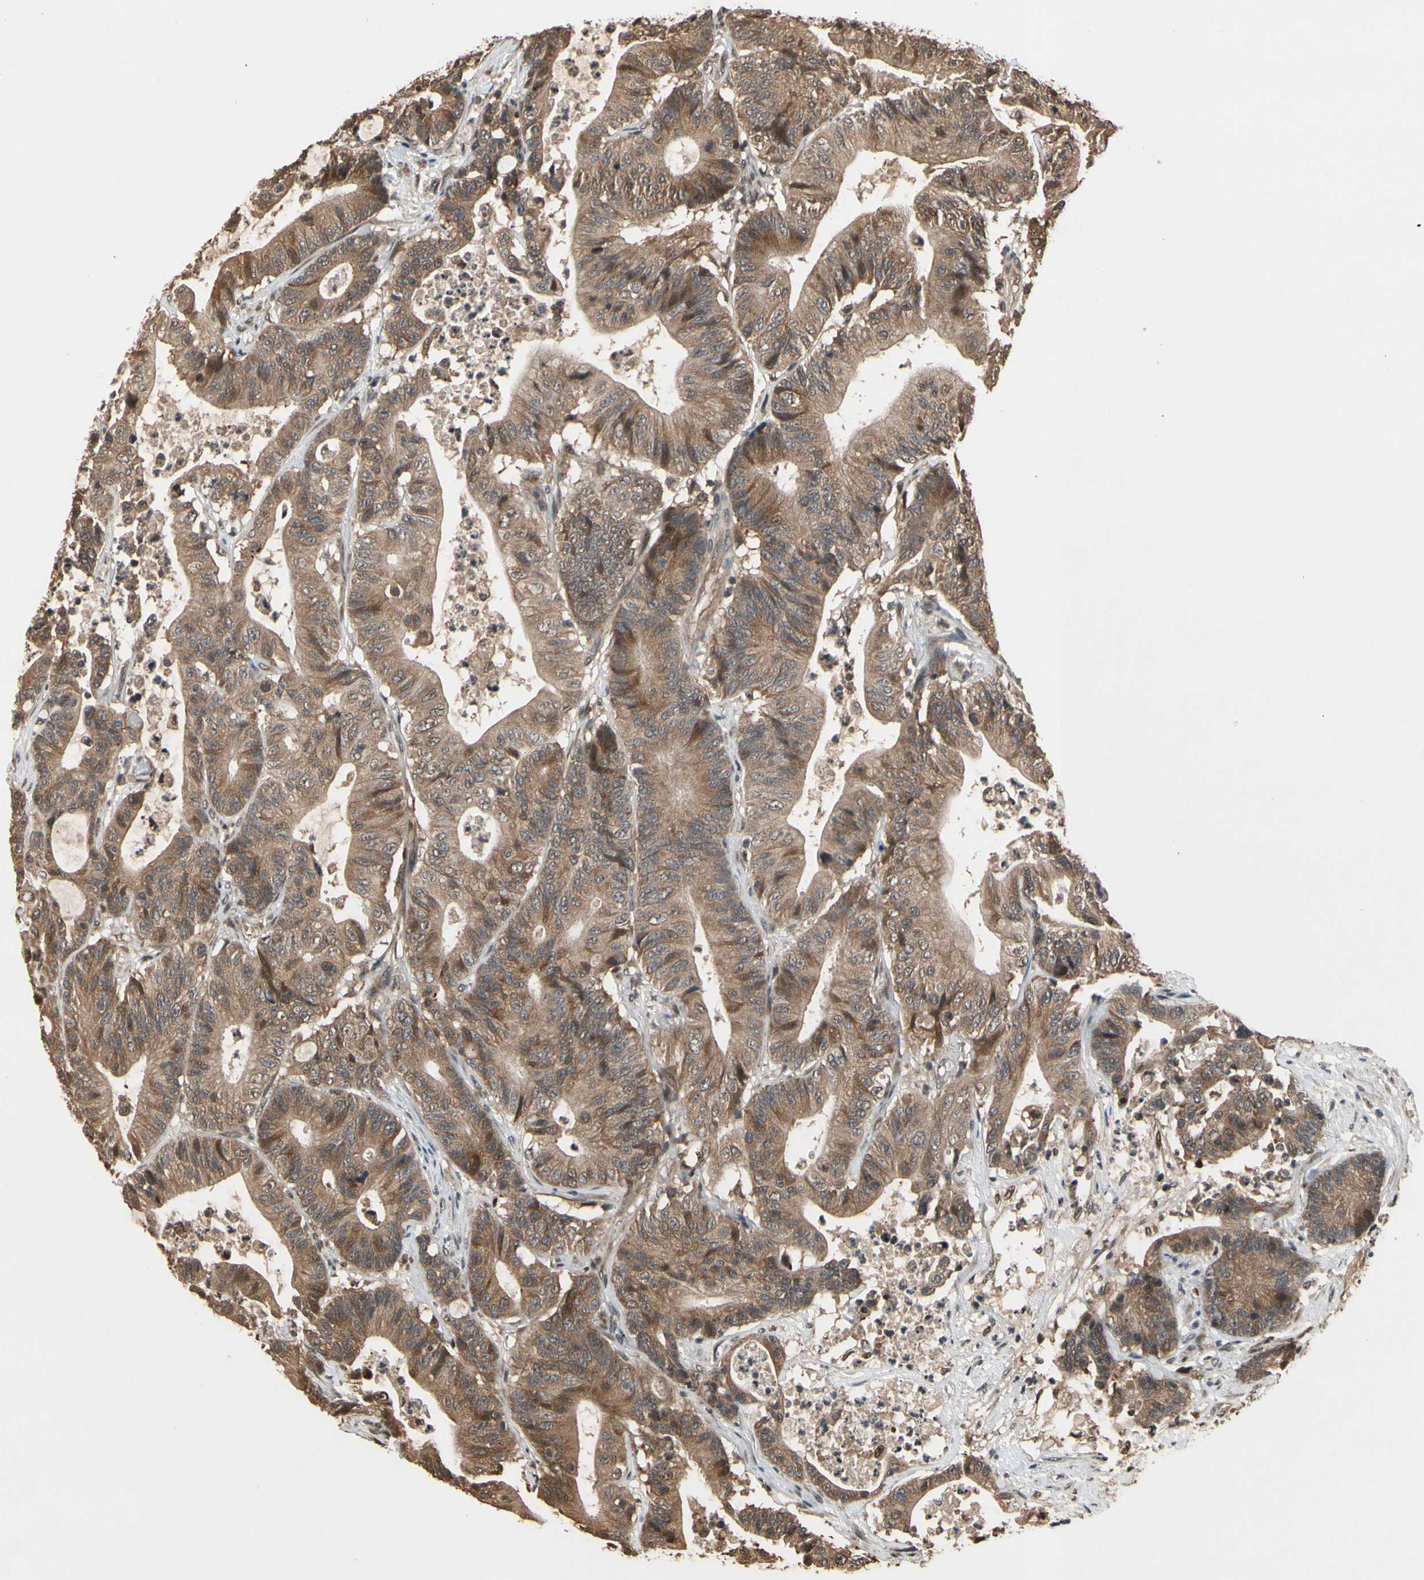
{"staining": {"intensity": "moderate", "quantity": ">75%", "location": "cytoplasmic/membranous"}, "tissue": "colorectal cancer", "cell_type": "Tumor cells", "image_type": "cancer", "snomed": [{"axis": "morphology", "description": "Adenocarcinoma, NOS"}, {"axis": "topography", "description": "Colon"}], "caption": "Protein expression analysis of human colorectal adenocarcinoma reveals moderate cytoplasmic/membranous positivity in about >75% of tumor cells.", "gene": "TMEM230", "patient": {"sex": "female", "age": 84}}